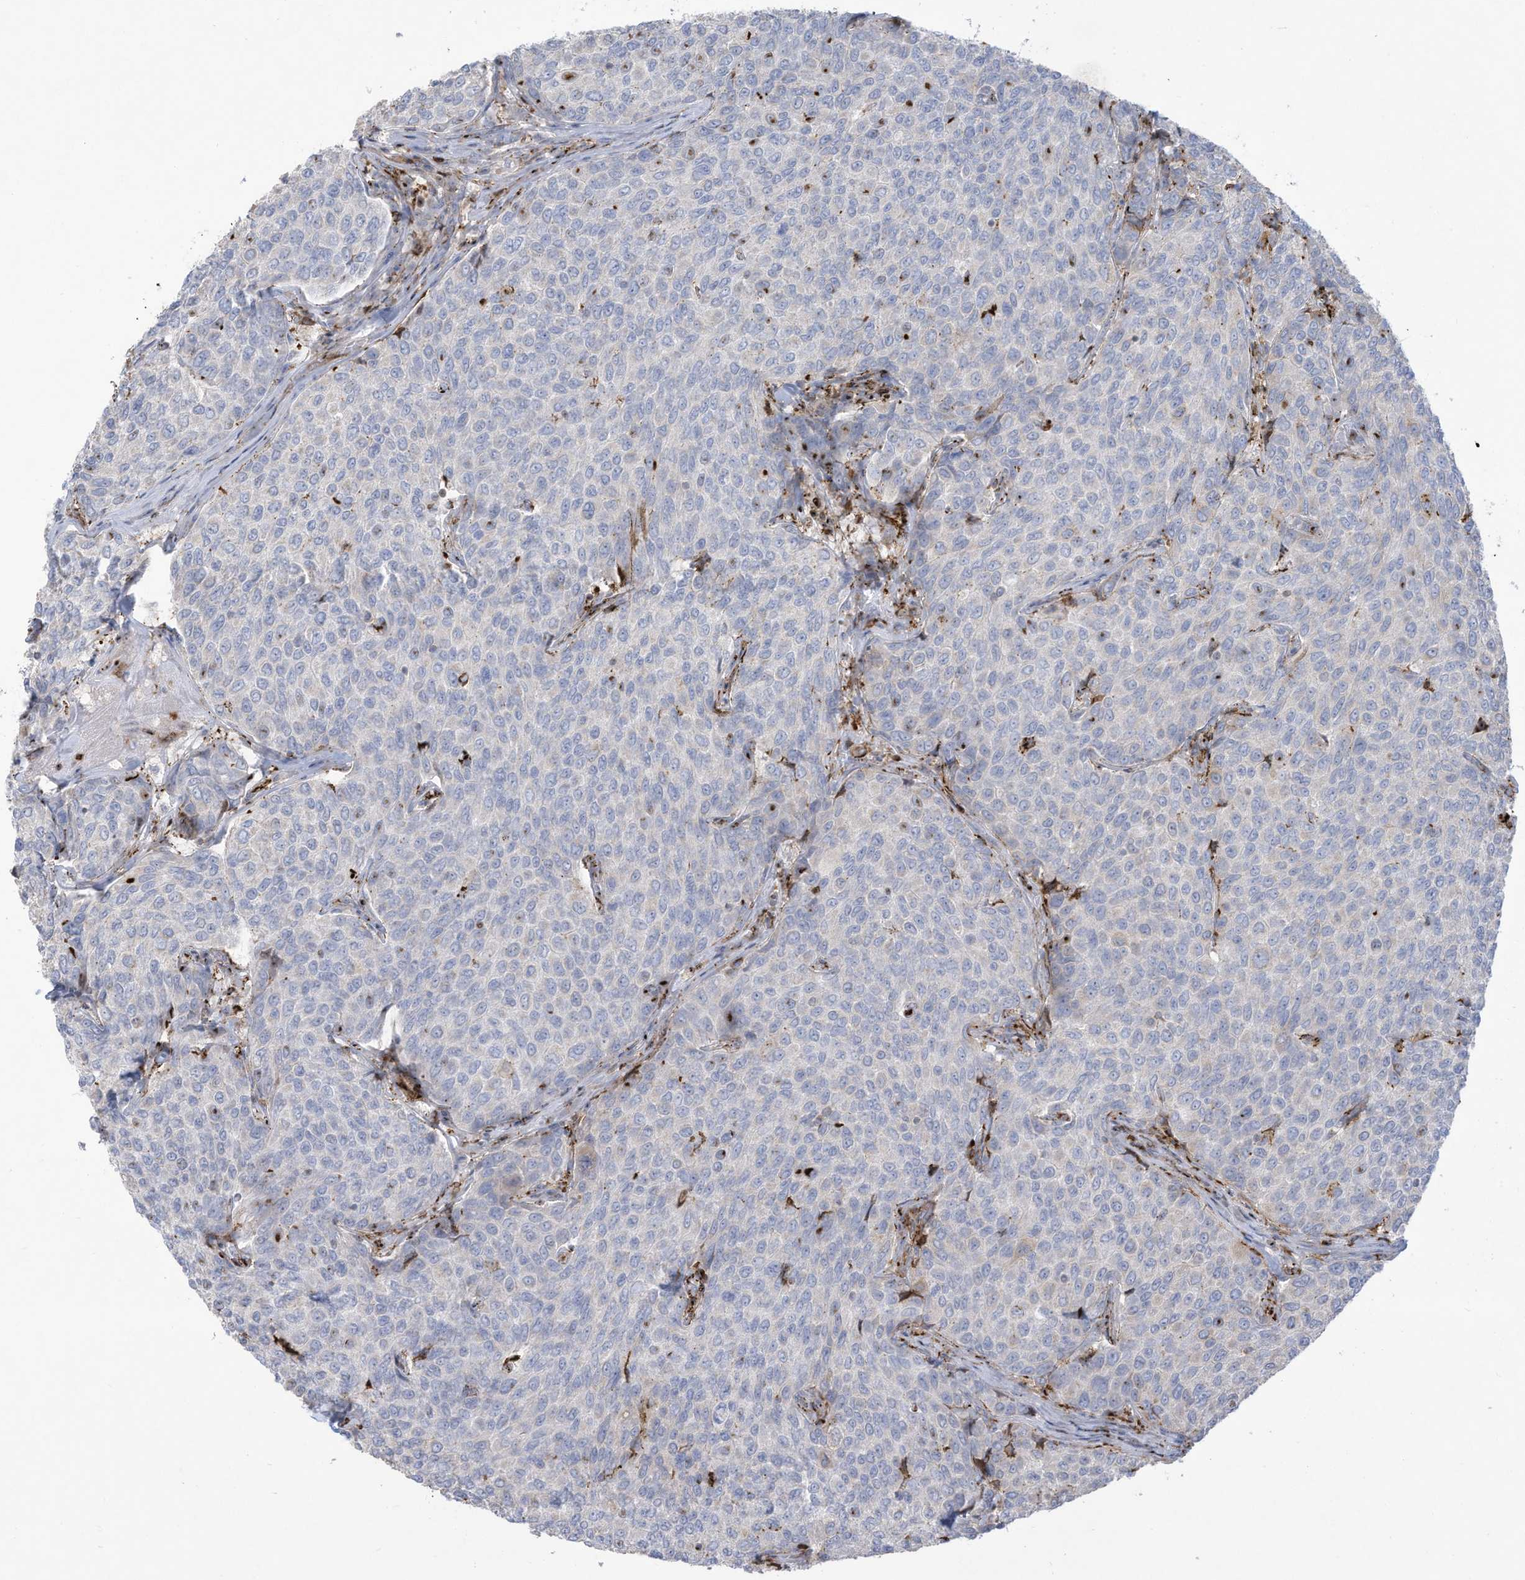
{"staining": {"intensity": "negative", "quantity": "none", "location": "none"}, "tissue": "breast cancer", "cell_type": "Tumor cells", "image_type": "cancer", "snomed": [{"axis": "morphology", "description": "Duct carcinoma"}, {"axis": "topography", "description": "Breast"}], "caption": "Immunohistochemical staining of breast cancer (intraductal carcinoma) reveals no significant positivity in tumor cells.", "gene": "THNSL2", "patient": {"sex": "female", "age": 55}}